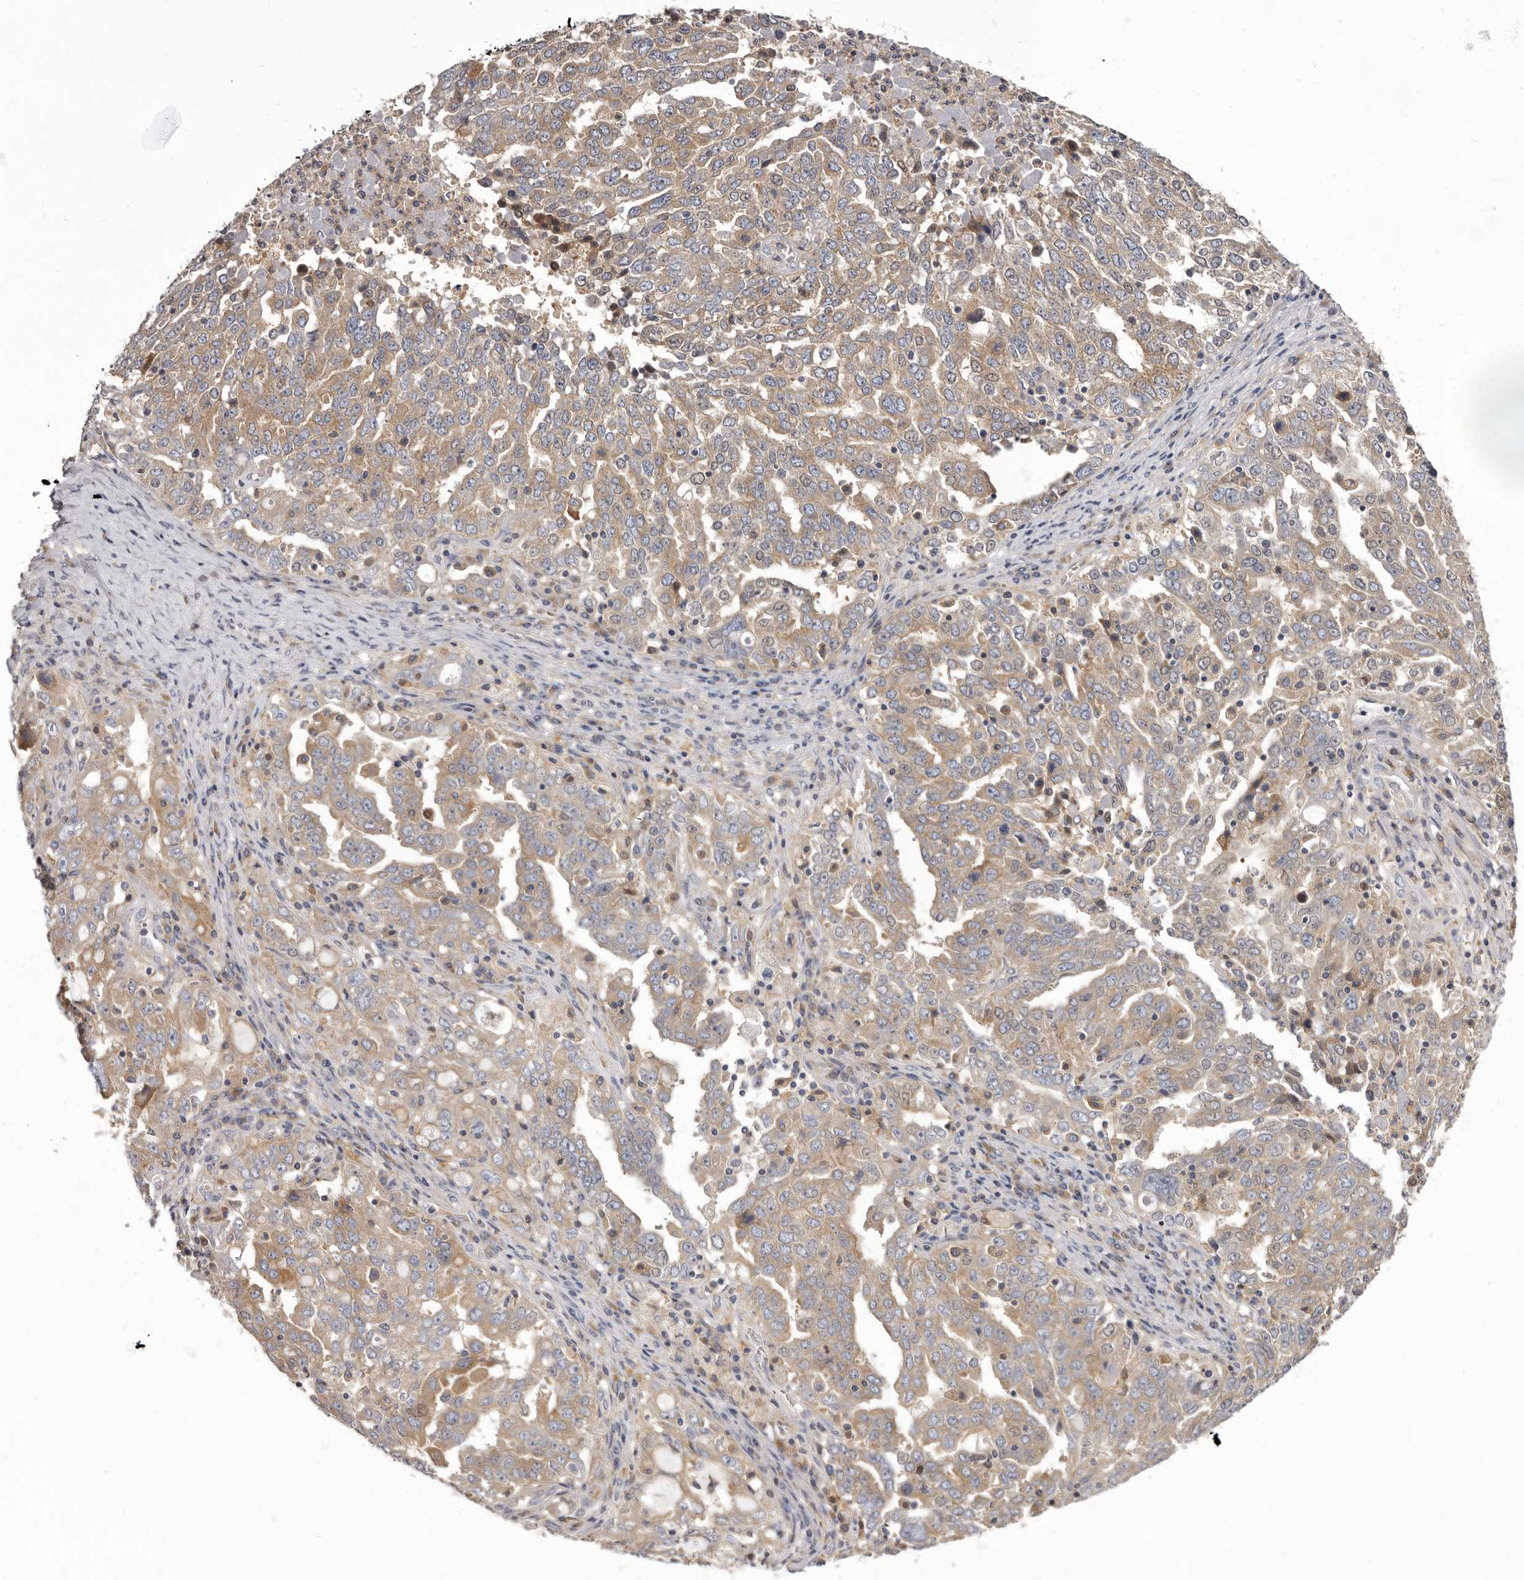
{"staining": {"intensity": "moderate", "quantity": ">75%", "location": "cytoplasmic/membranous"}, "tissue": "ovarian cancer", "cell_type": "Tumor cells", "image_type": "cancer", "snomed": [{"axis": "morphology", "description": "Carcinoma, endometroid"}, {"axis": "topography", "description": "Ovary"}], "caption": "Immunohistochemical staining of ovarian cancer (endometroid carcinoma) reveals medium levels of moderate cytoplasmic/membranous protein expression in about >75% of tumor cells.", "gene": "APEH", "patient": {"sex": "female", "age": 62}}